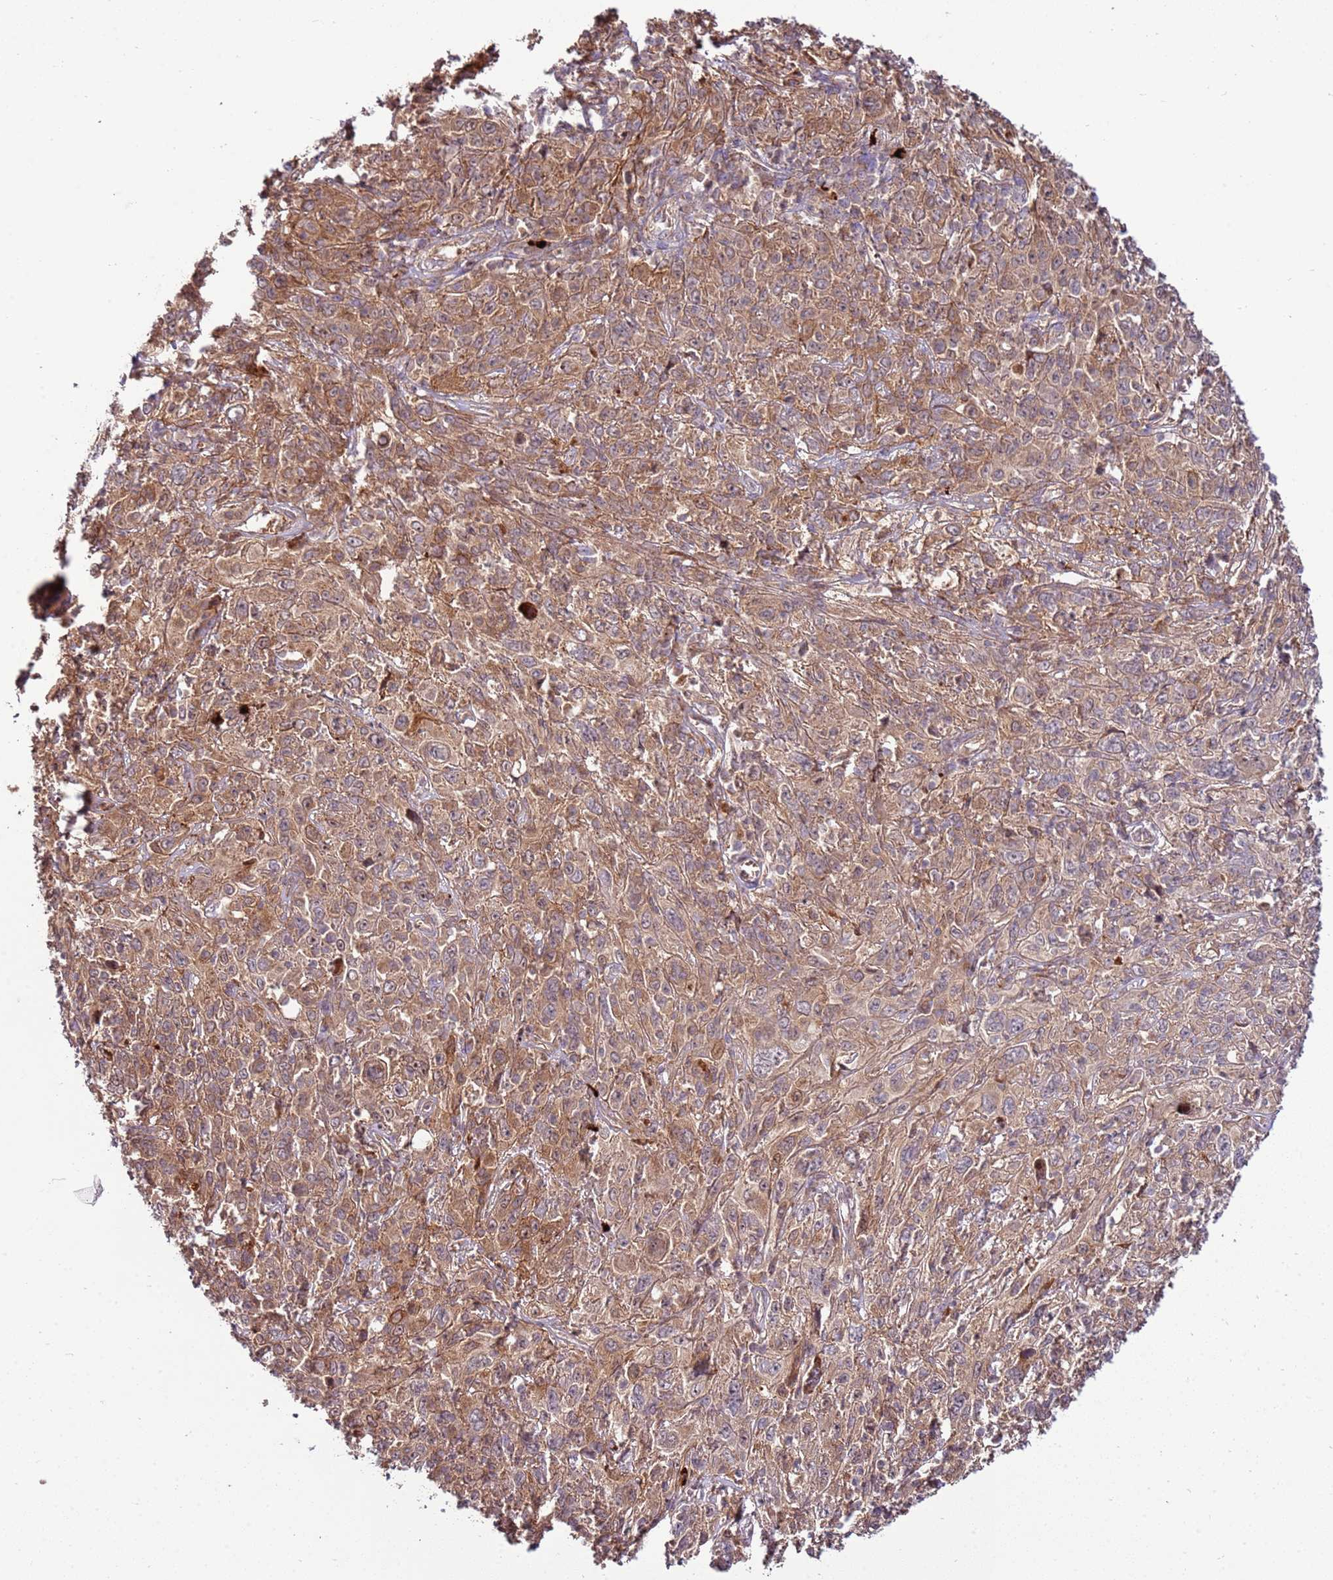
{"staining": {"intensity": "moderate", "quantity": ">75%", "location": "cytoplasmic/membranous"}, "tissue": "cervical cancer", "cell_type": "Tumor cells", "image_type": "cancer", "snomed": [{"axis": "morphology", "description": "Squamous cell carcinoma, NOS"}, {"axis": "topography", "description": "Cervix"}], "caption": "Immunohistochemical staining of human squamous cell carcinoma (cervical) demonstrates medium levels of moderate cytoplasmic/membranous expression in about >75% of tumor cells.", "gene": "ZNF624", "patient": {"sex": "female", "age": 46}}